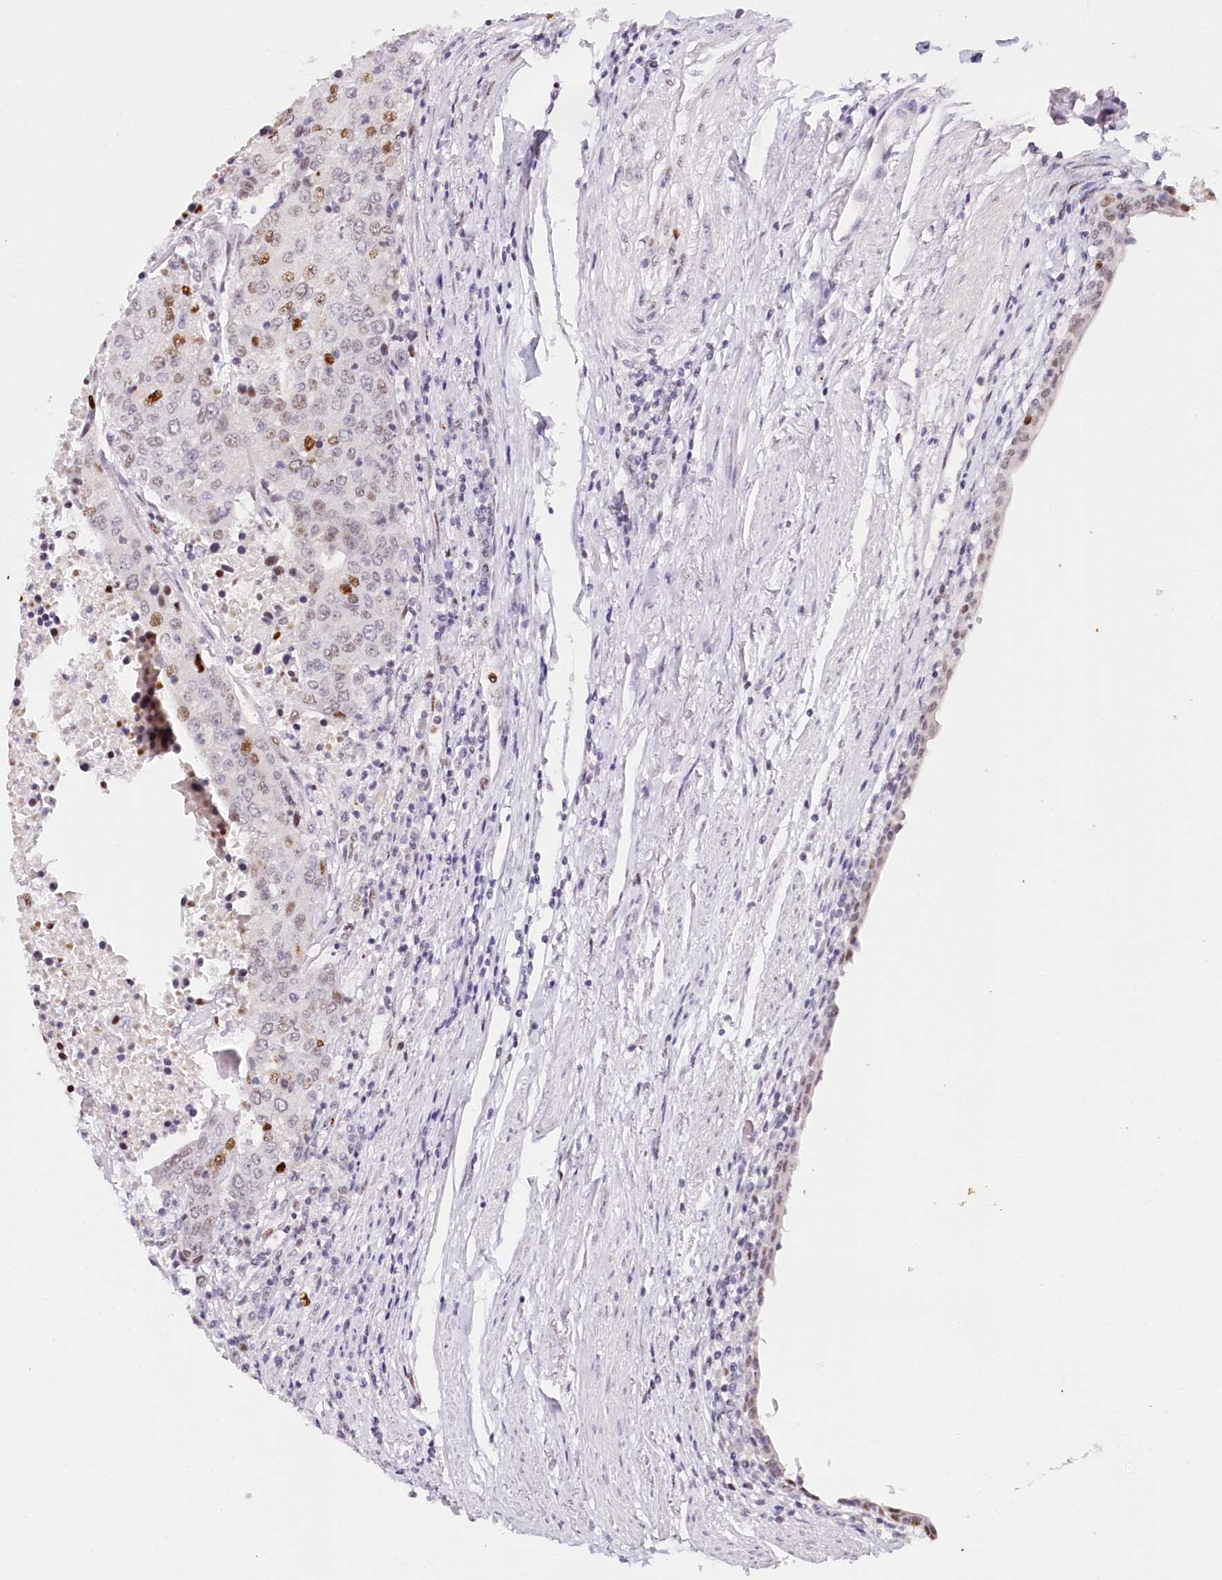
{"staining": {"intensity": "moderate", "quantity": "<25%", "location": "nuclear"}, "tissue": "urothelial cancer", "cell_type": "Tumor cells", "image_type": "cancer", "snomed": [{"axis": "morphology", "description": "Urothelial carcinoma, High grade"}, {"axis": "topography", "description": "Urinary bladder"}], "caption": "A photomicrograph of high-grade urothelial carcinoma stained for a protein demonstrates moderate nuclear brown staining in tumor cells.", "gene": "TP53", "patient": {"sex": "female", "age": 85}}